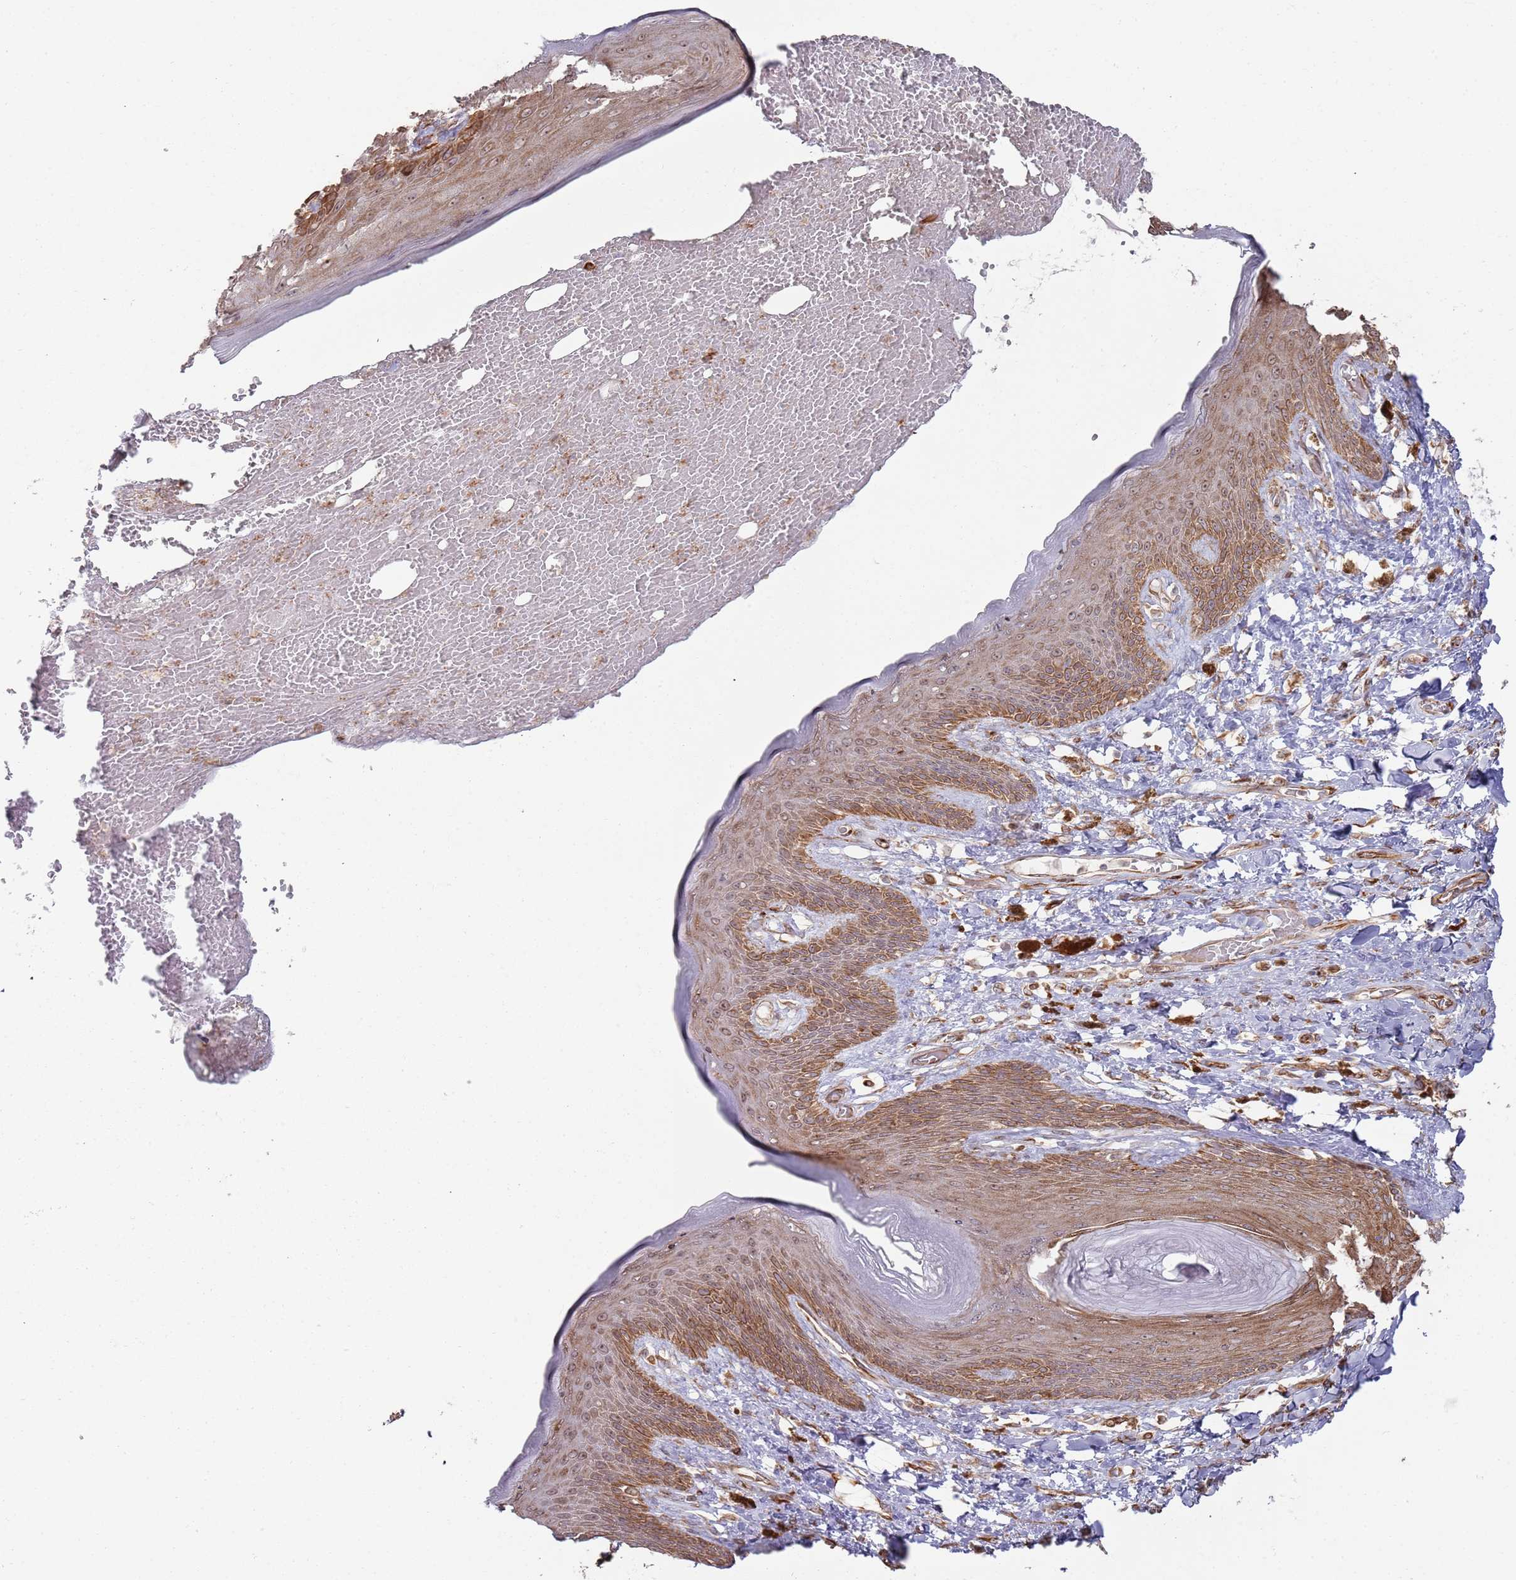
{"staining": {"intensity": "moderate", "quantity": ">75%", "location": "cytoplasmic/membranous,nuclear"}, "tissue": "skin", "cell_type": "Epidermal cells", "image_type": "normal", "snomed": [{"axis": "morphology", "description": "Normal tissue, NOS"}, {"axis": "topography", "description": "Anal"}], "caption": "A brown stain labels moderate cytoplasmic/membranous,nuclear expression of a protein in epidermal cells of benign human skin. Using DAB (3,3'-diaminobenzidine) (brown) and hematoxylin (blue) stains, captured at high magnification using brightfield microscopy.", "gene": "PHF21A", "patient": {"sex": "female", "age": 78}}